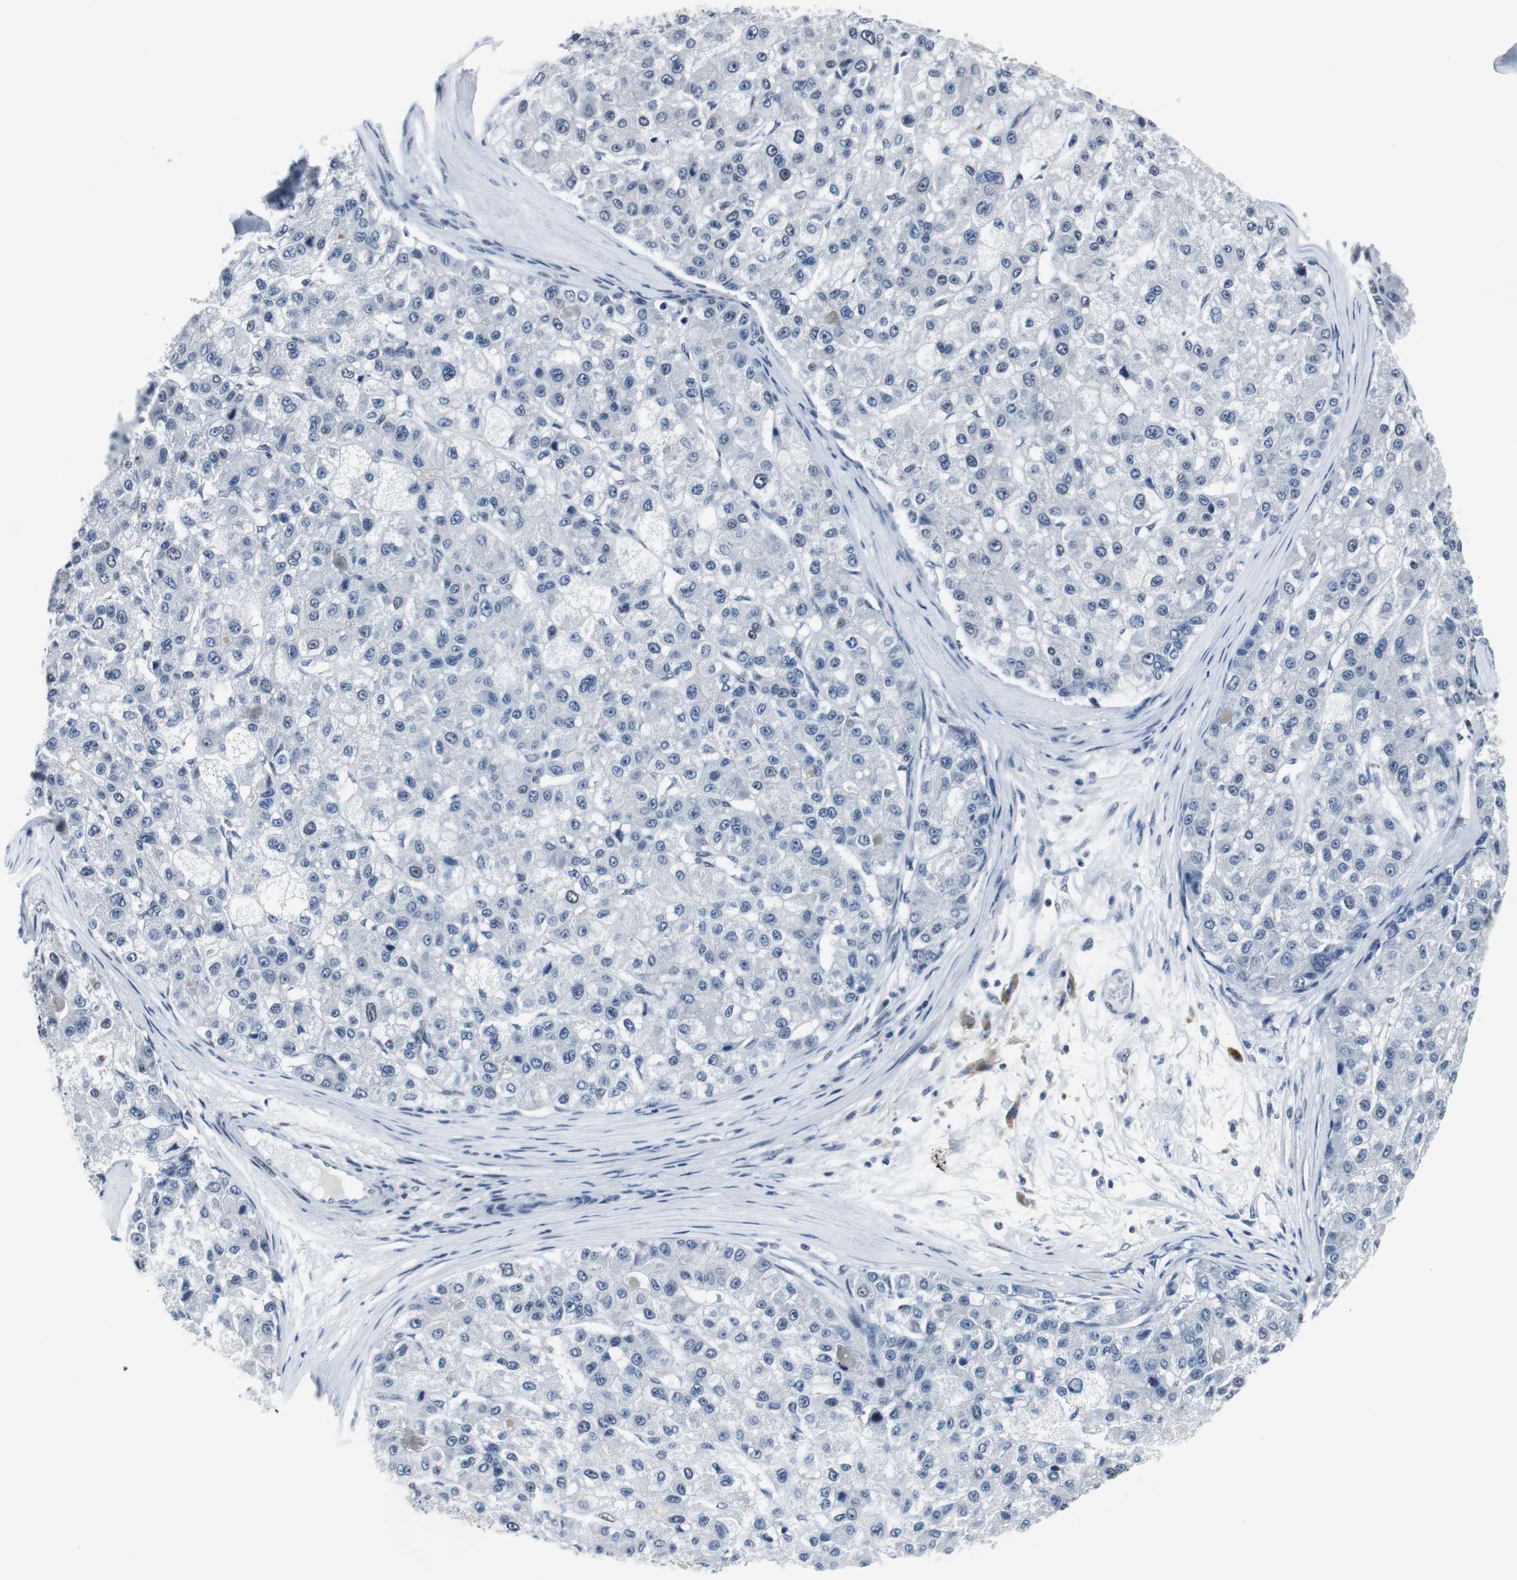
{"staining": {"intensity": "negative", "quantity": "none", "location": "none"}, "tissue": "liver cancer", "cell_type": "Tumor cells", "image_type": "cancer", "snomed": [{"axis": "morphology", "description": "Carcinoma, Hepatocellular, NOS"}, {"axis": "topography", "description": "Liver"}], "caption": "Hepatocellular carcinoma (liver) was stained to show a protein in brown. There is no significant positivity in tumor cells.", "gene": "ELK1", "patient": {"sex": "male", "age": 80}}